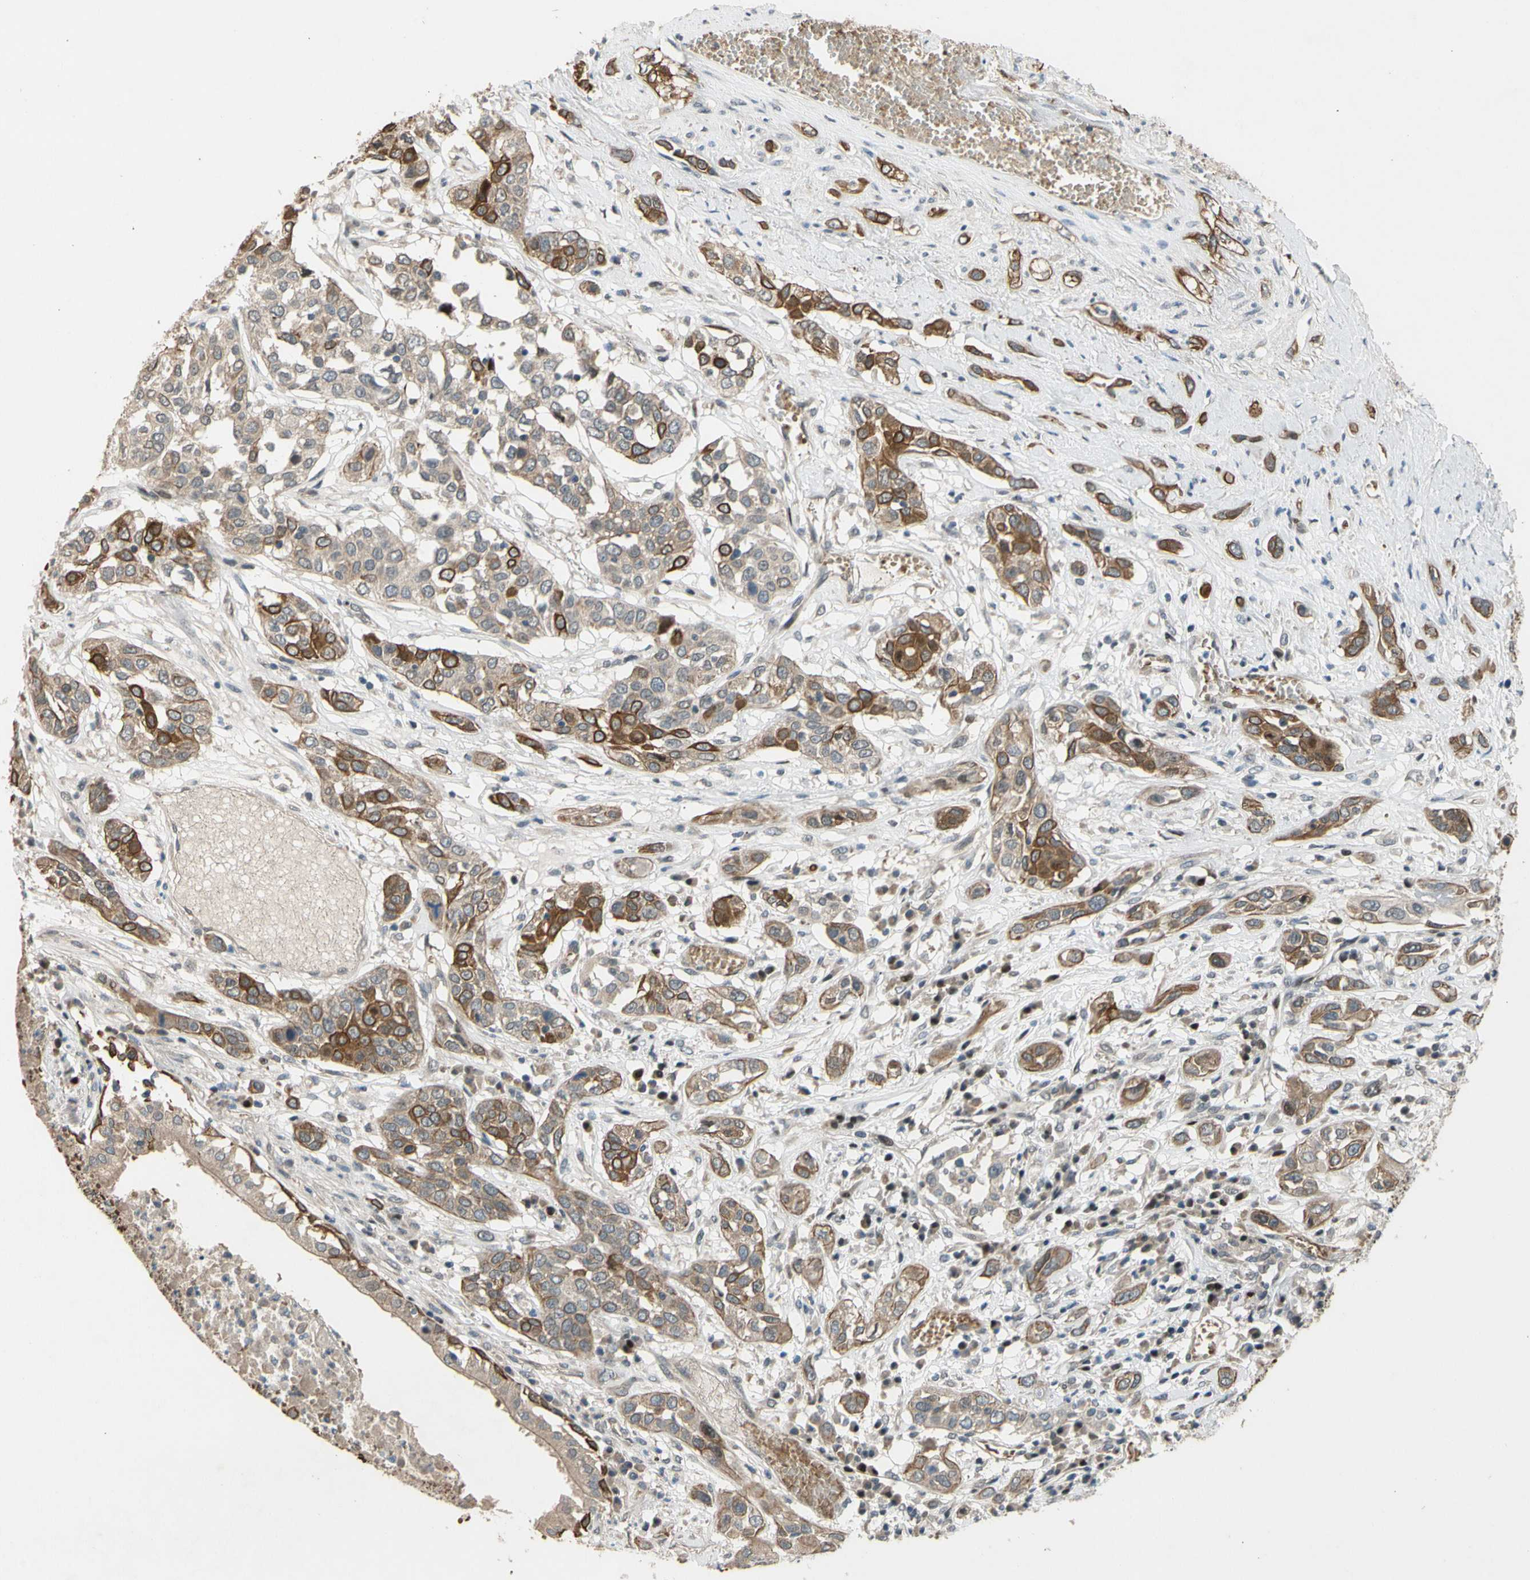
{"staining": {"intensity": "moderate", "quantity": "25%-75%", "location": "cytoplasmic/membranous"}, "tissue": "lung cancer", "cell_type": "Tumor cells", "image_type": "cancer", "snomed": [{"axis": "morphology", "description": "Squamous cell carcinoma, NOS"}, {"axis": "topography", "description": "Lung"}], "caption": "DAB immunohistochemical staining of human lung cancer exhibits moderate cytoplasmic/membranous protein positivity in about 25%-75% of tumor cells. The protein is stained brown, and the nuclei are stained in blue (DAB IHC with brightfield microscopy, high magnification).", "gene": "ZNF184", "patient": {"sex": "male", "age": 71}}